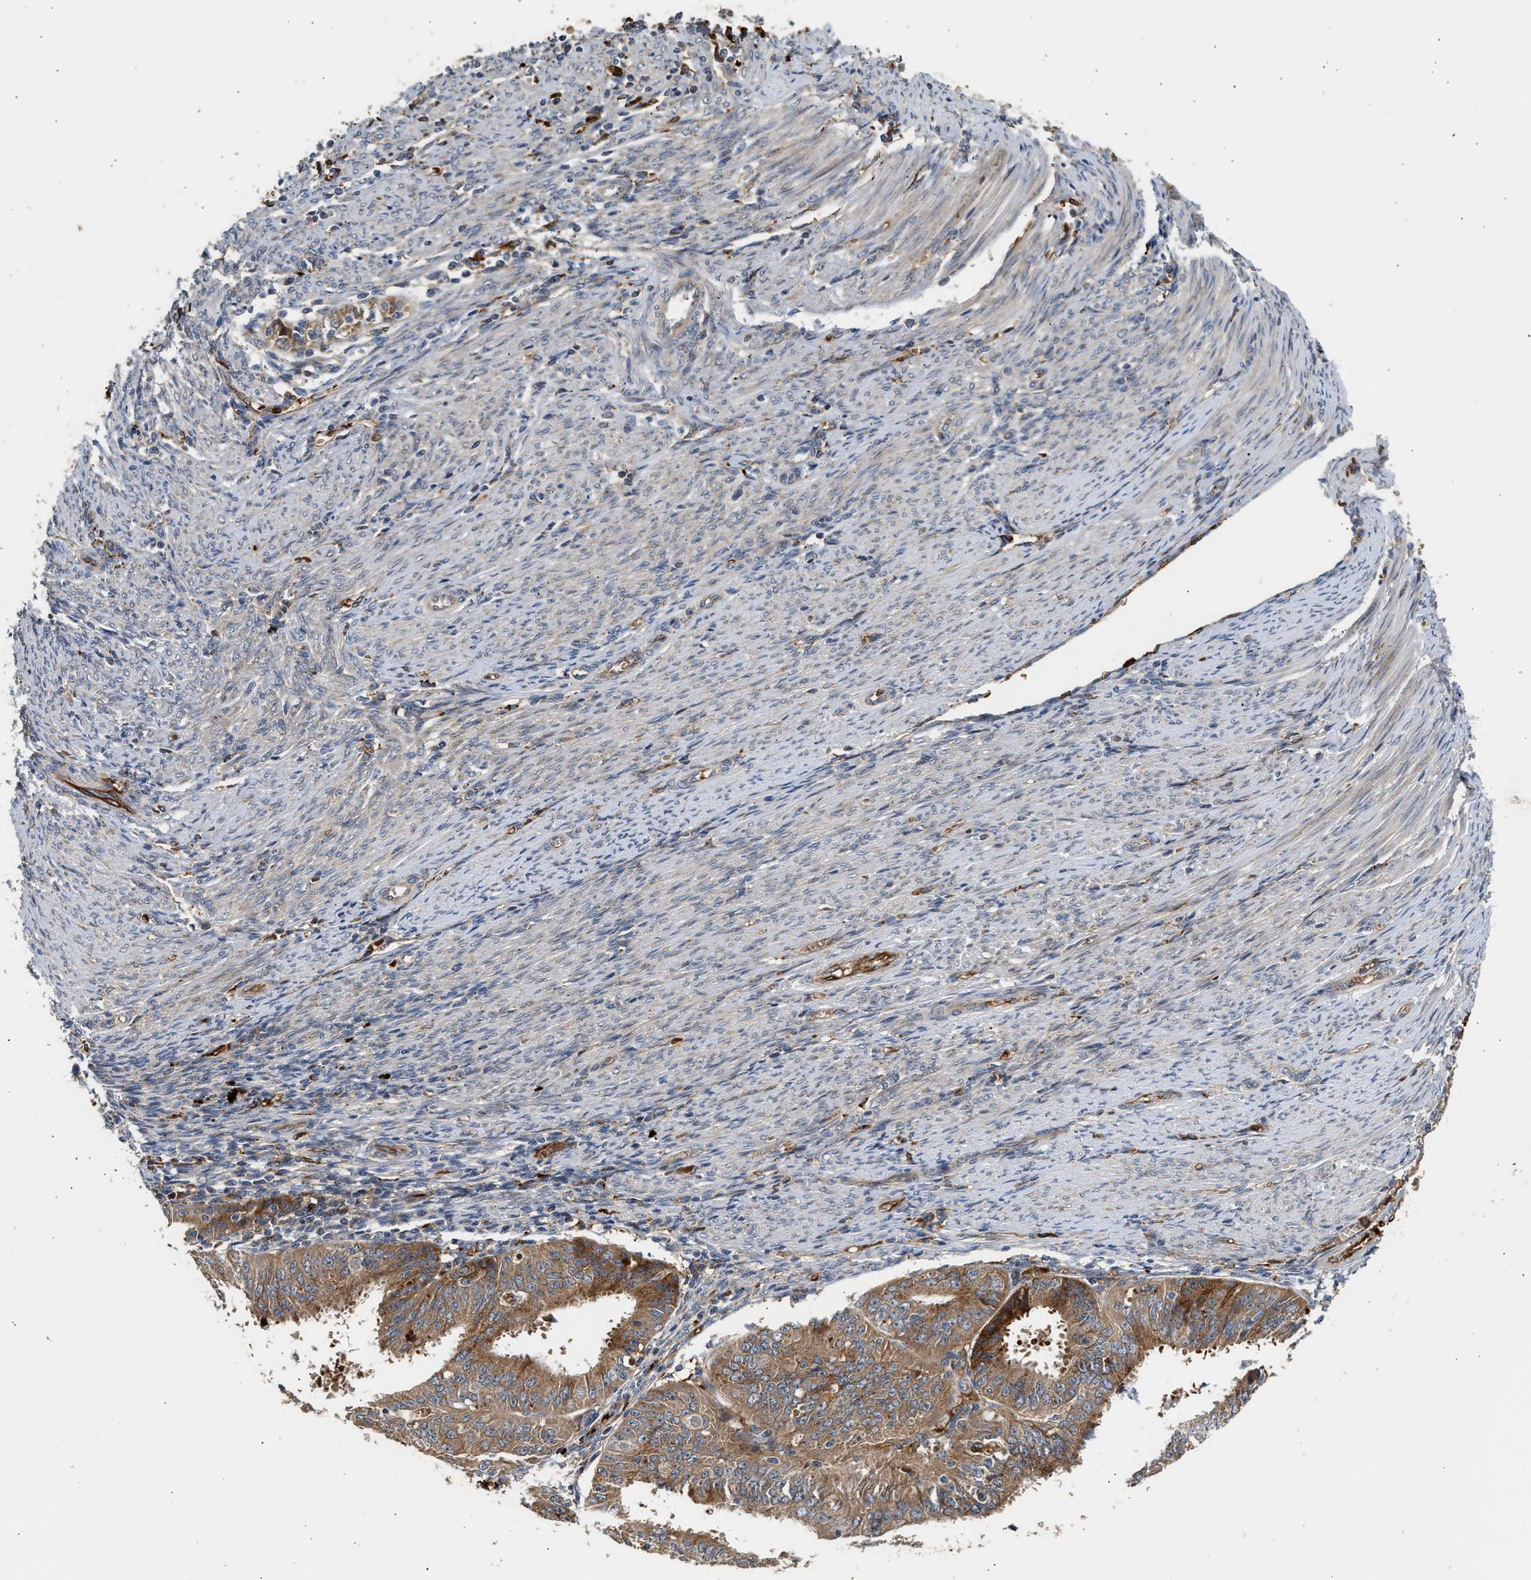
{"staining": {"intensity": "moderate", "quantity": ">75%", "location": "cytoplasmic/membranous"}, "tissue": "endometrial cancer", "cell_type": "Tumor cells", "image_type": "cancer", "snomed": [{"axis": "morphology", "description": "Adenocarcinoma, NOS"}, {"axis": "topography", "description": "Endometrium"}], "caption": "Endometrial cancer (adenocarcinoma) was stained to show a protein in brown. There is medium levels of moderate cytoplasmic/membranous staining in approximately >75% of tumor cells.", "gene": "PLD3", "patient": {"sex": "female", "age": 42}}